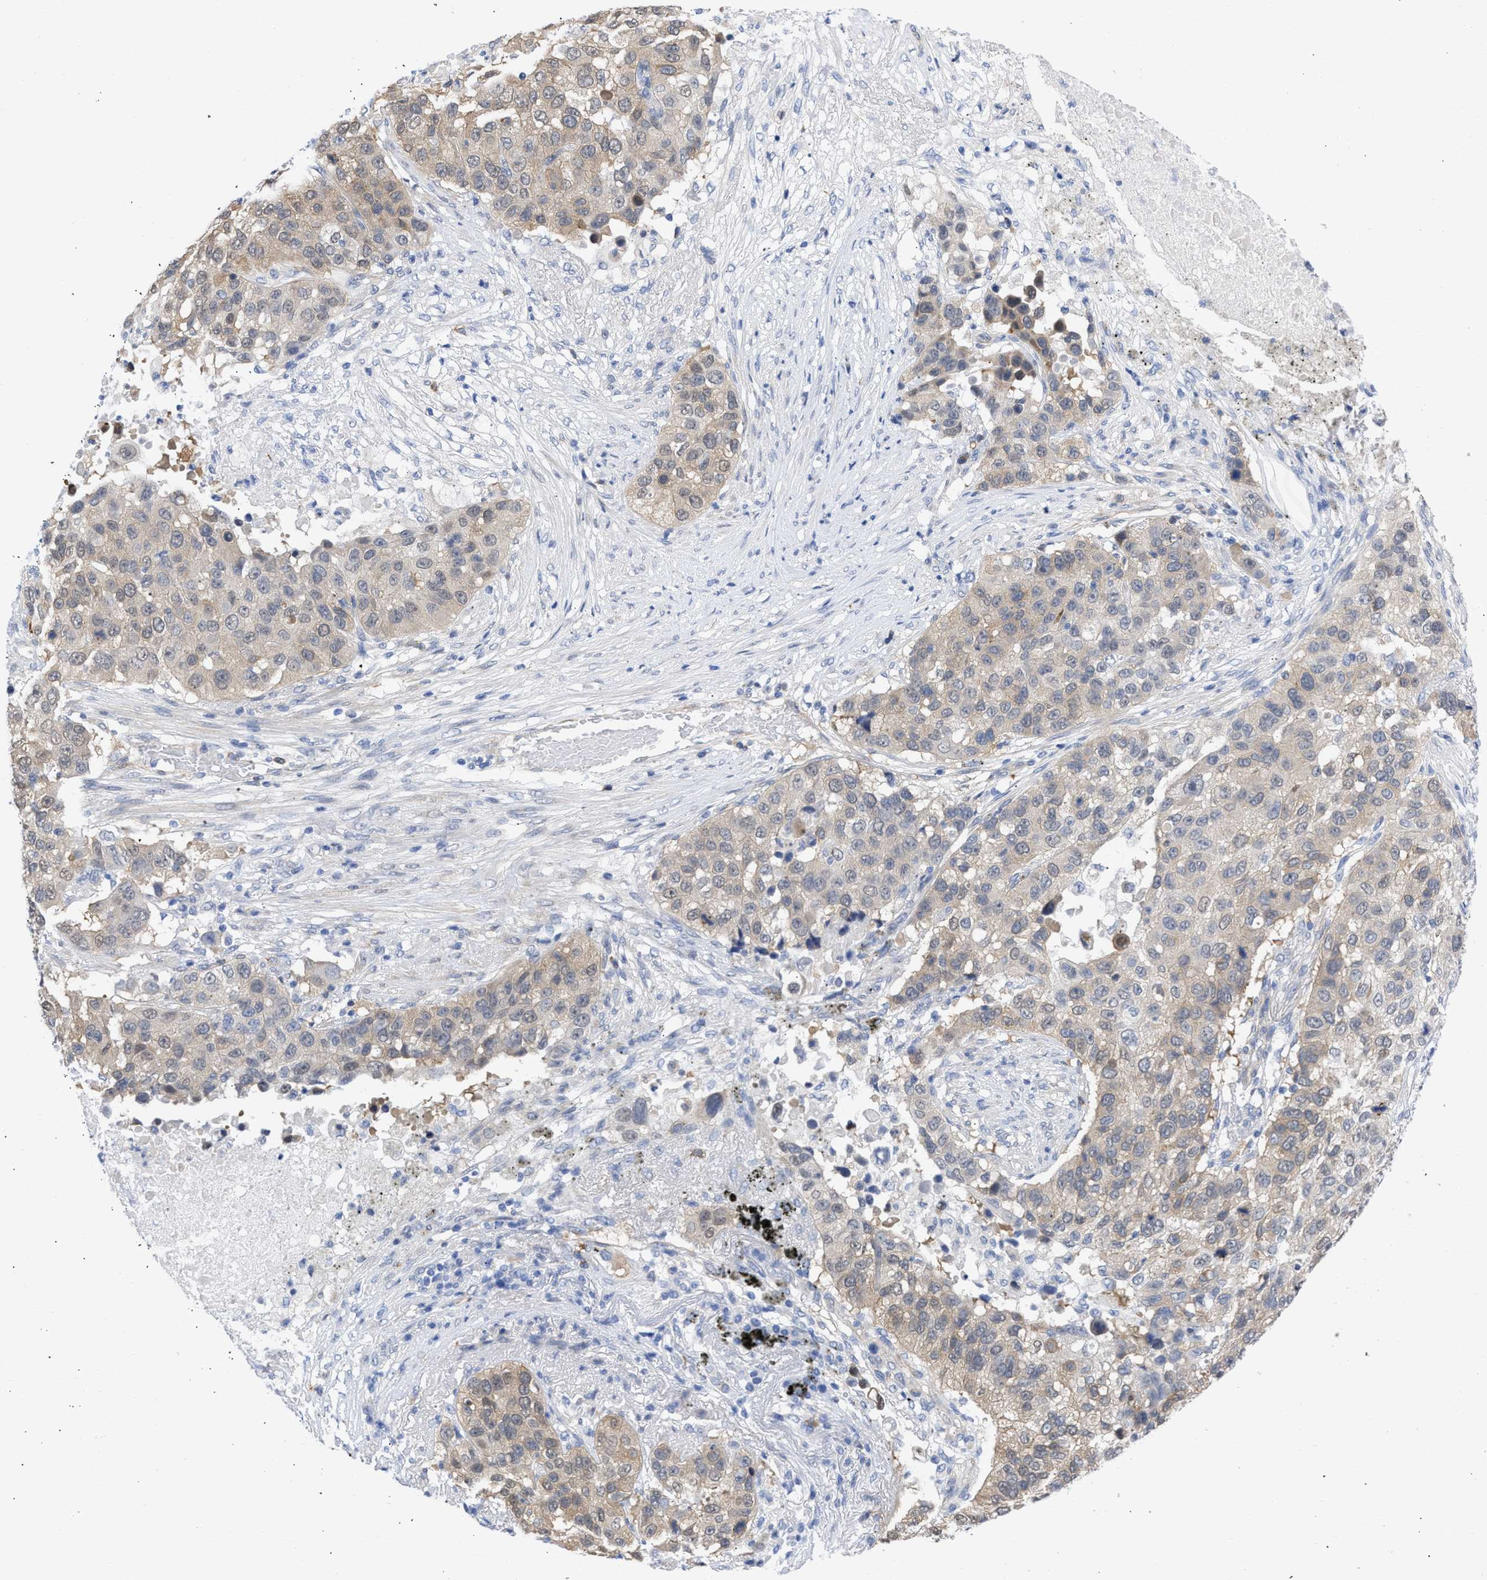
{"staining": {"intensity": "weak", "quantity": ">75%", "location": "cytoplasmic/membranous"}, "tissue": "lung cancer", "cell_type": "Tumor cells", "image_type": "cancer", "snomed": [{"axis": "morphology", "description": "Squamous cell carcinoma, NOS"}, {"axis": "topography", "description": "Lung"}], "caption": "A low amount of weak cytoplasmic/membranous positivity is seen in about >75% of tumor cells in lung squamous cell carcinoma tissue. The protein is stained brown, and the nuclei are stained in blue (DAB (3,3'-diaminobenzidine) IHC with brightfield microscopy, high magnification).", "gene": "THRA", "patient": {"sex": "male", "age": 57}}